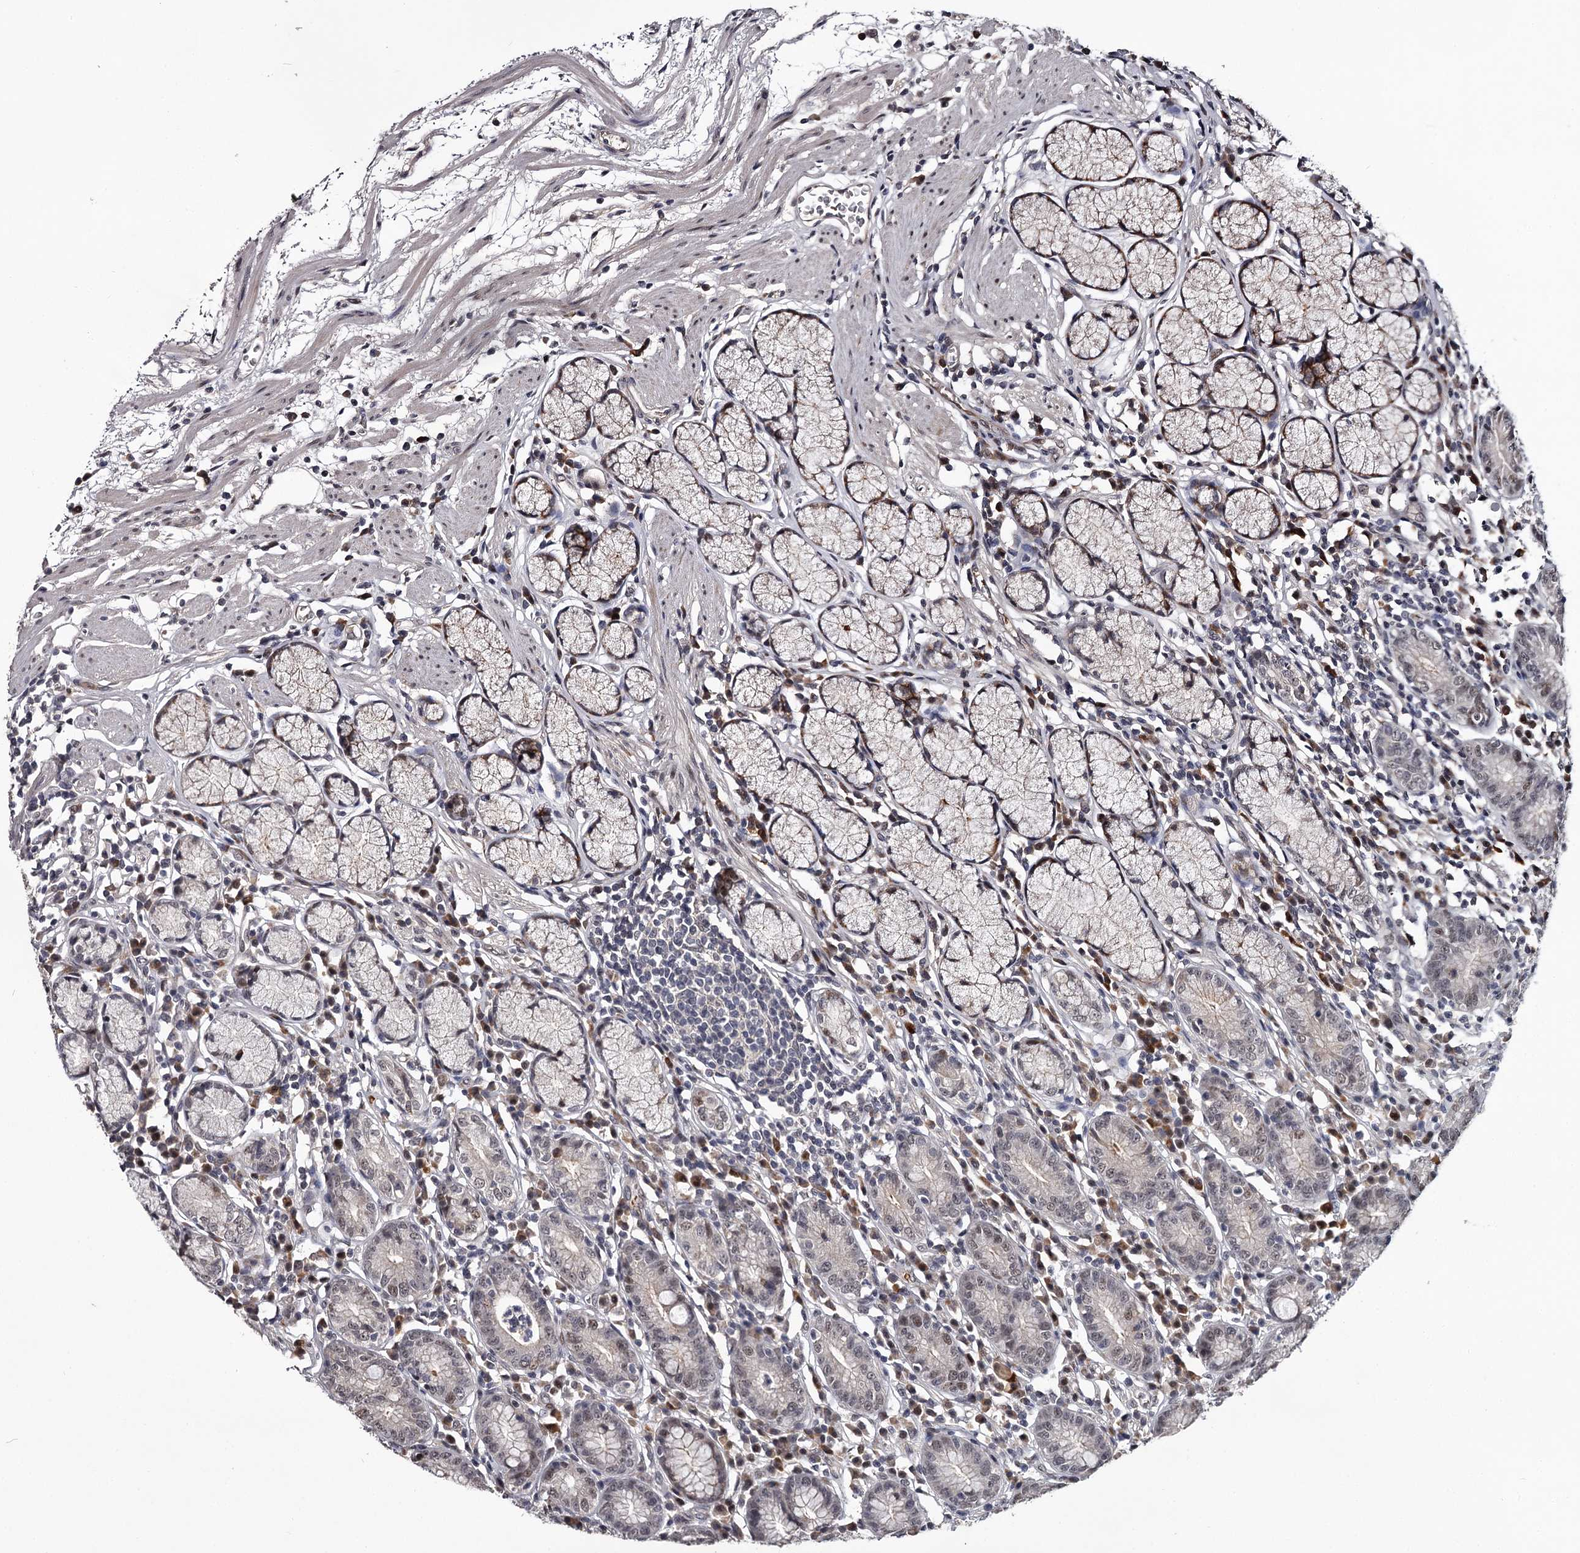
{"staining": {"intensity": "moderate", "quantity": "25%-75%", "location": "cytoplasmic/membranous,nuclear"}, "tissue": "stomach", "cell_type": "Glandular cells", "image_type": "normal", "snomed": [{"axis": "morphology", "description": "Normal tissue, NOS"}, {"axis": "topography", "description": "Stomach"}], "caption": "IHC photomicrograph of normal stomach stained for a protein (brown), which reveals medium levels of moderate cytoplasmic/membranous,nuclear positivity in approximately 25%-75% of glandular cells.", "gene": "RNF44", "patient": {"sex": "male", "age": 55}}